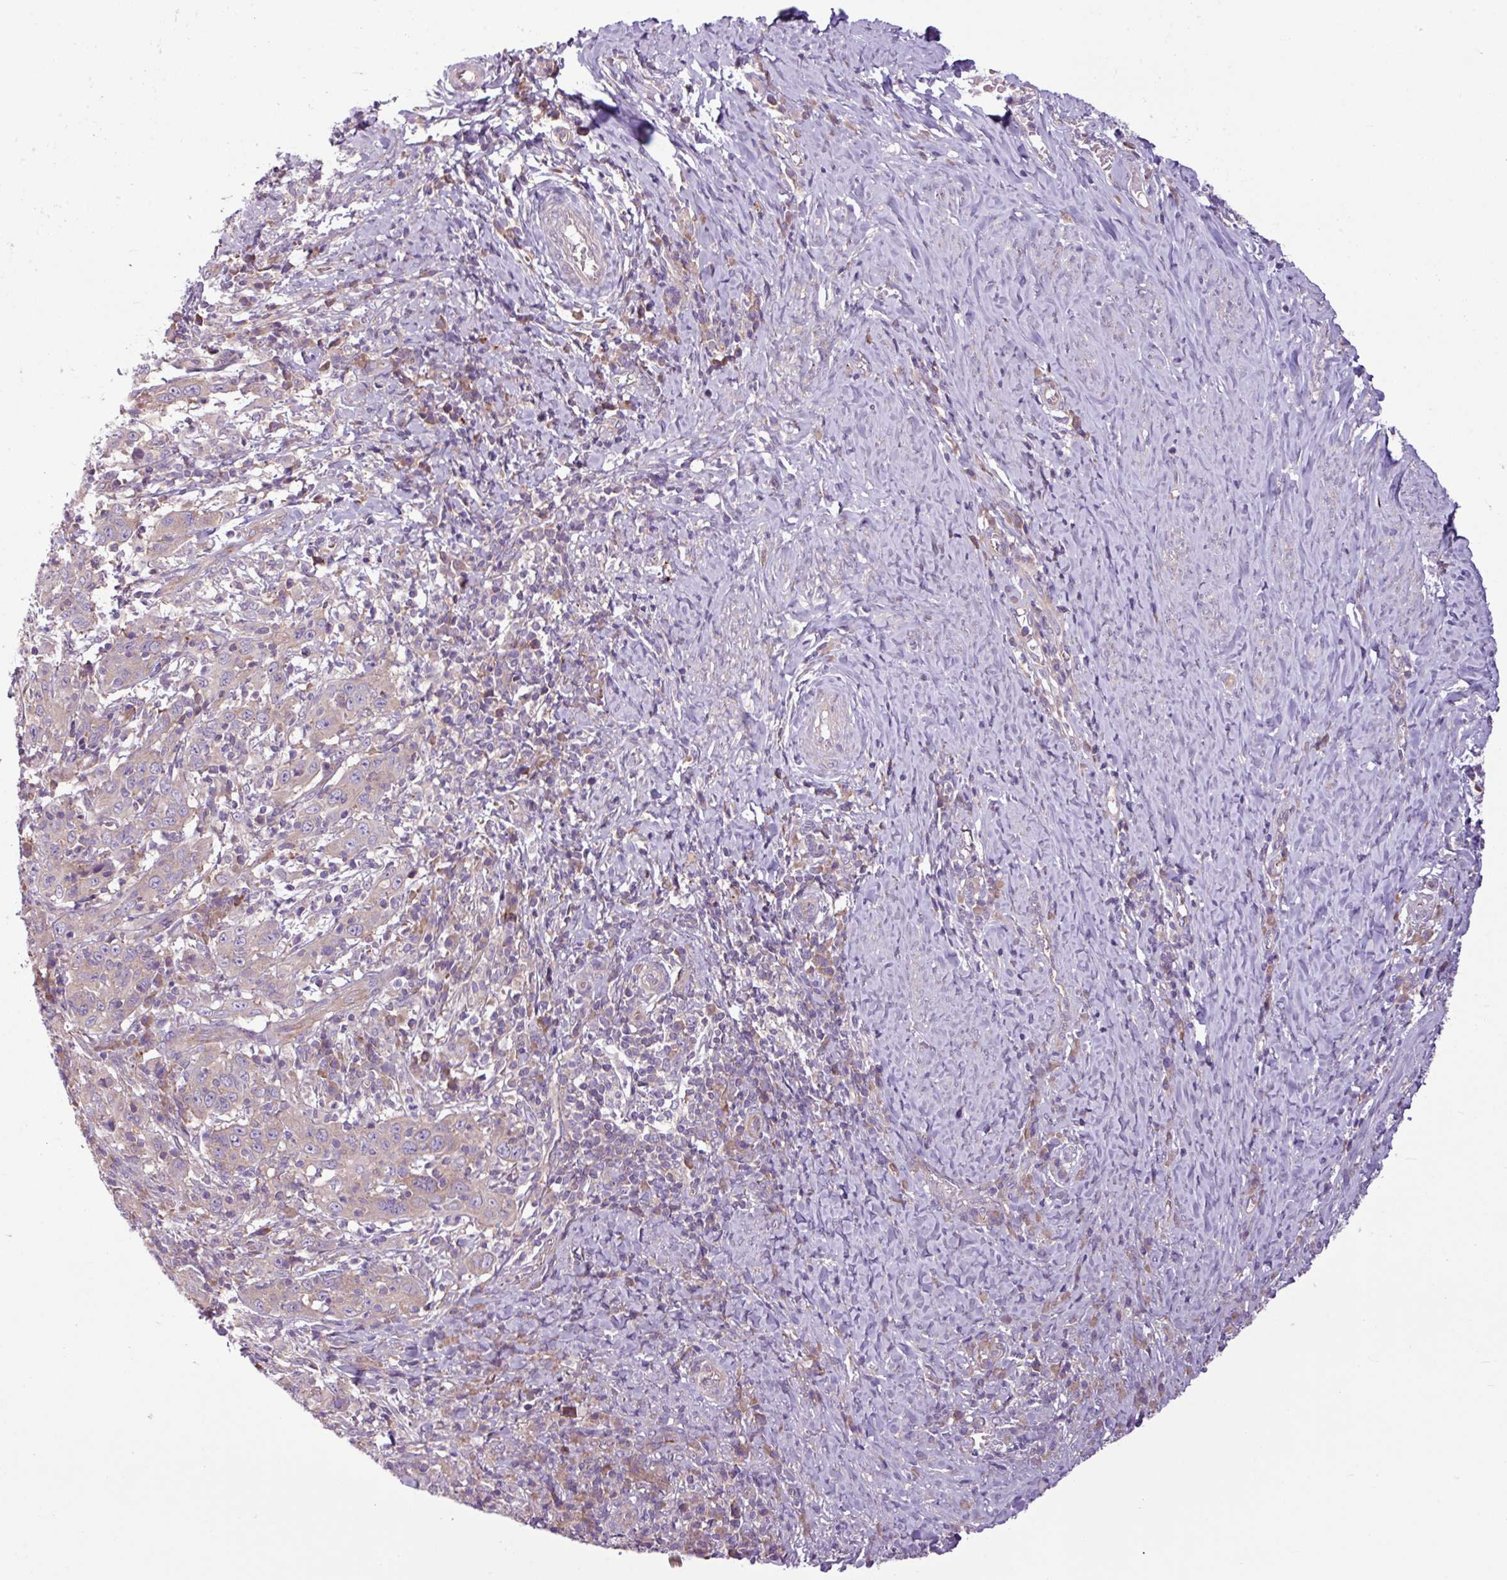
{"staining": {"intensity": "weak", "quantity": "<25%", "location": "cytoplasmic/membranous"}, "tissue": "cervical cancer", "cell_type": "Tumor cells", "image_type": "cancer", "snomed": [{"axis": "morphology", "description": "Squamous cell carcinoma, NOS"}, {"axis": "topography", "description": "Cervix"}], "caption": "IHC of squamous cell carcinoma (cervical) reveals no positivity in tumor cells.", "gene": "MROH2A", "patient": {"sex": "female", "age": 46}}